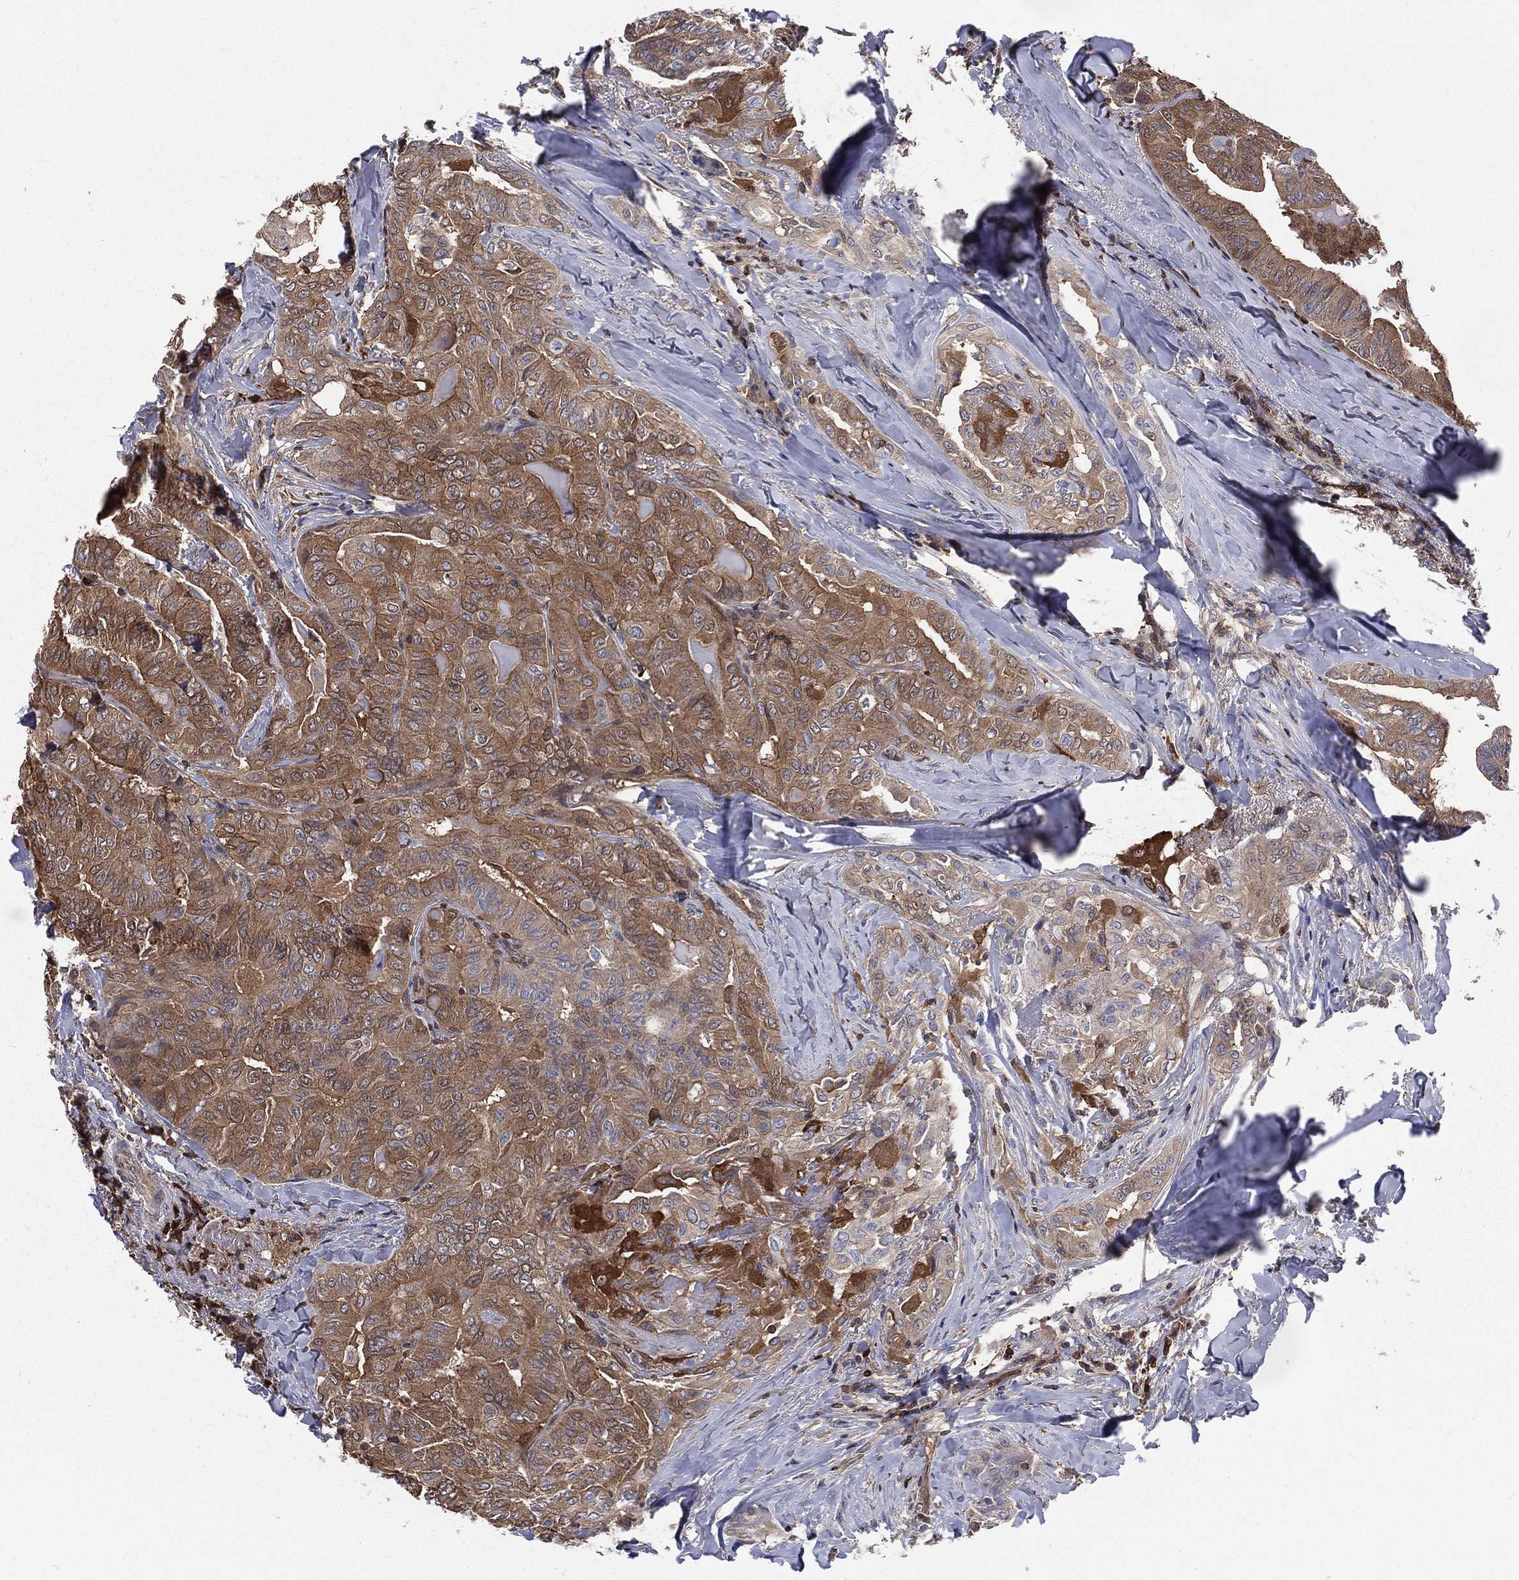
{"staining": {"intensity": "moderate", "quantity": ">75%", "location": "cytoplasmic/membranous"}, "tissue": "thyroid cancer", "cell_type": "Tumor cells", "image_type": "cancer", "snomed": [{"axis": "morphology", "description": "Papillary adenocarcinoma, NOS"}, {"axis": "topography", "description": "Thyroid gland"}], "caption": "Human thyroid papillary adenocarcinoma stained with a protein marker reveals moderate staining in tumor cells.", "gene": "TBC1D2", "patient": {"sex": "female", "age": 68}}